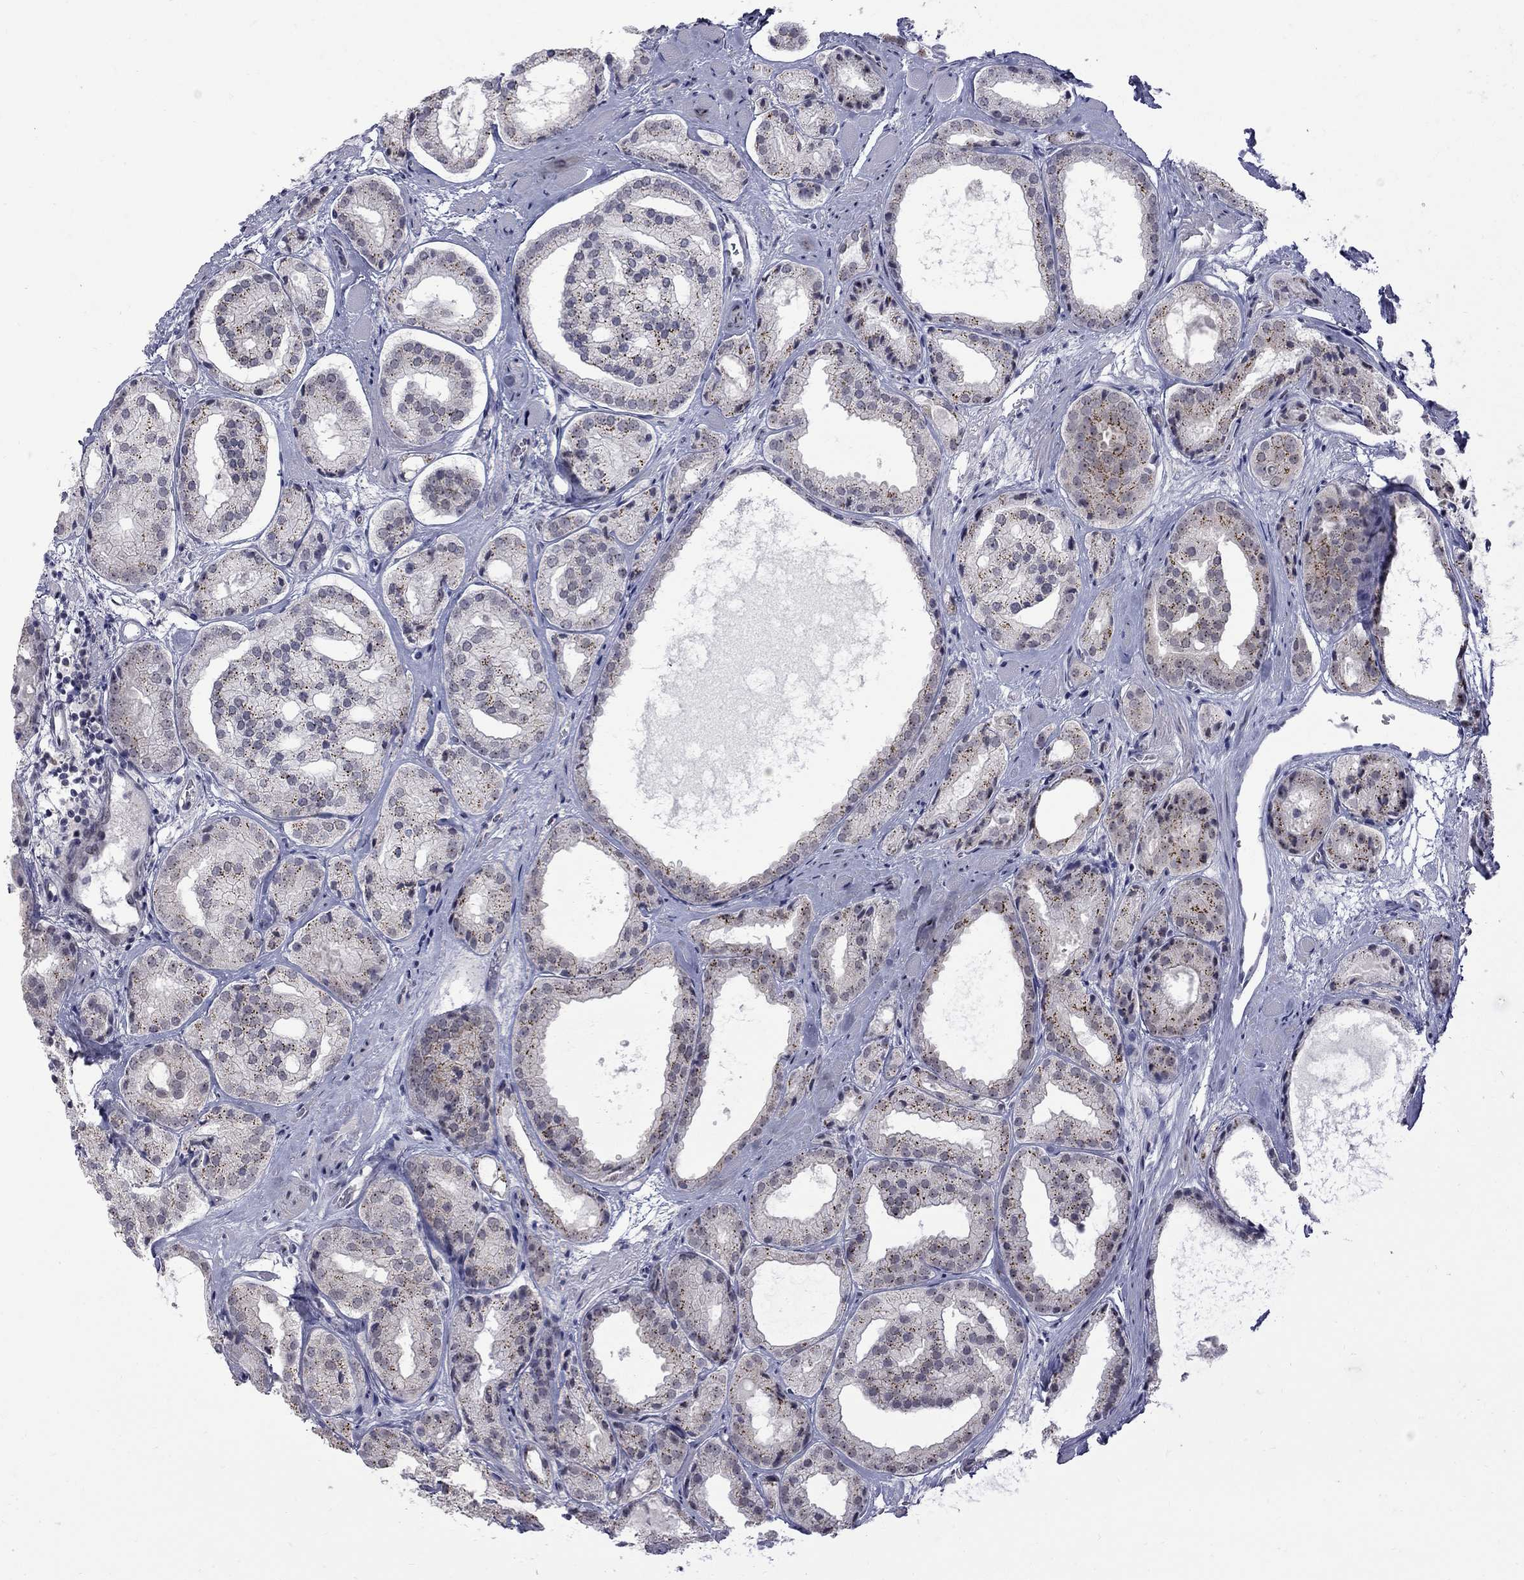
{"staining": {"intensity": "strong", "quantity": "<25%", "location": "cytoplasmic/membranous"}, "tissue": "prostate cancer", "cell_type": "Tumor cells", "image_type": "cancer", "snomed": [{"axis": "morphology", "description": "Adenocarcinoma, Low grade"}, {"axis": "topography", "description": "Prostate"}], "caption": "Strong cytoplasmic/membranous protein staining is appreciated in about <25% of tumor cells in prostate cancer (adenocarcinoma (low-grade)). (brown staining indicates protein expression, while blue staining denotes nuclei).", "gene": "GSG1L", "patient": {"sex": "male", "age": 69}}